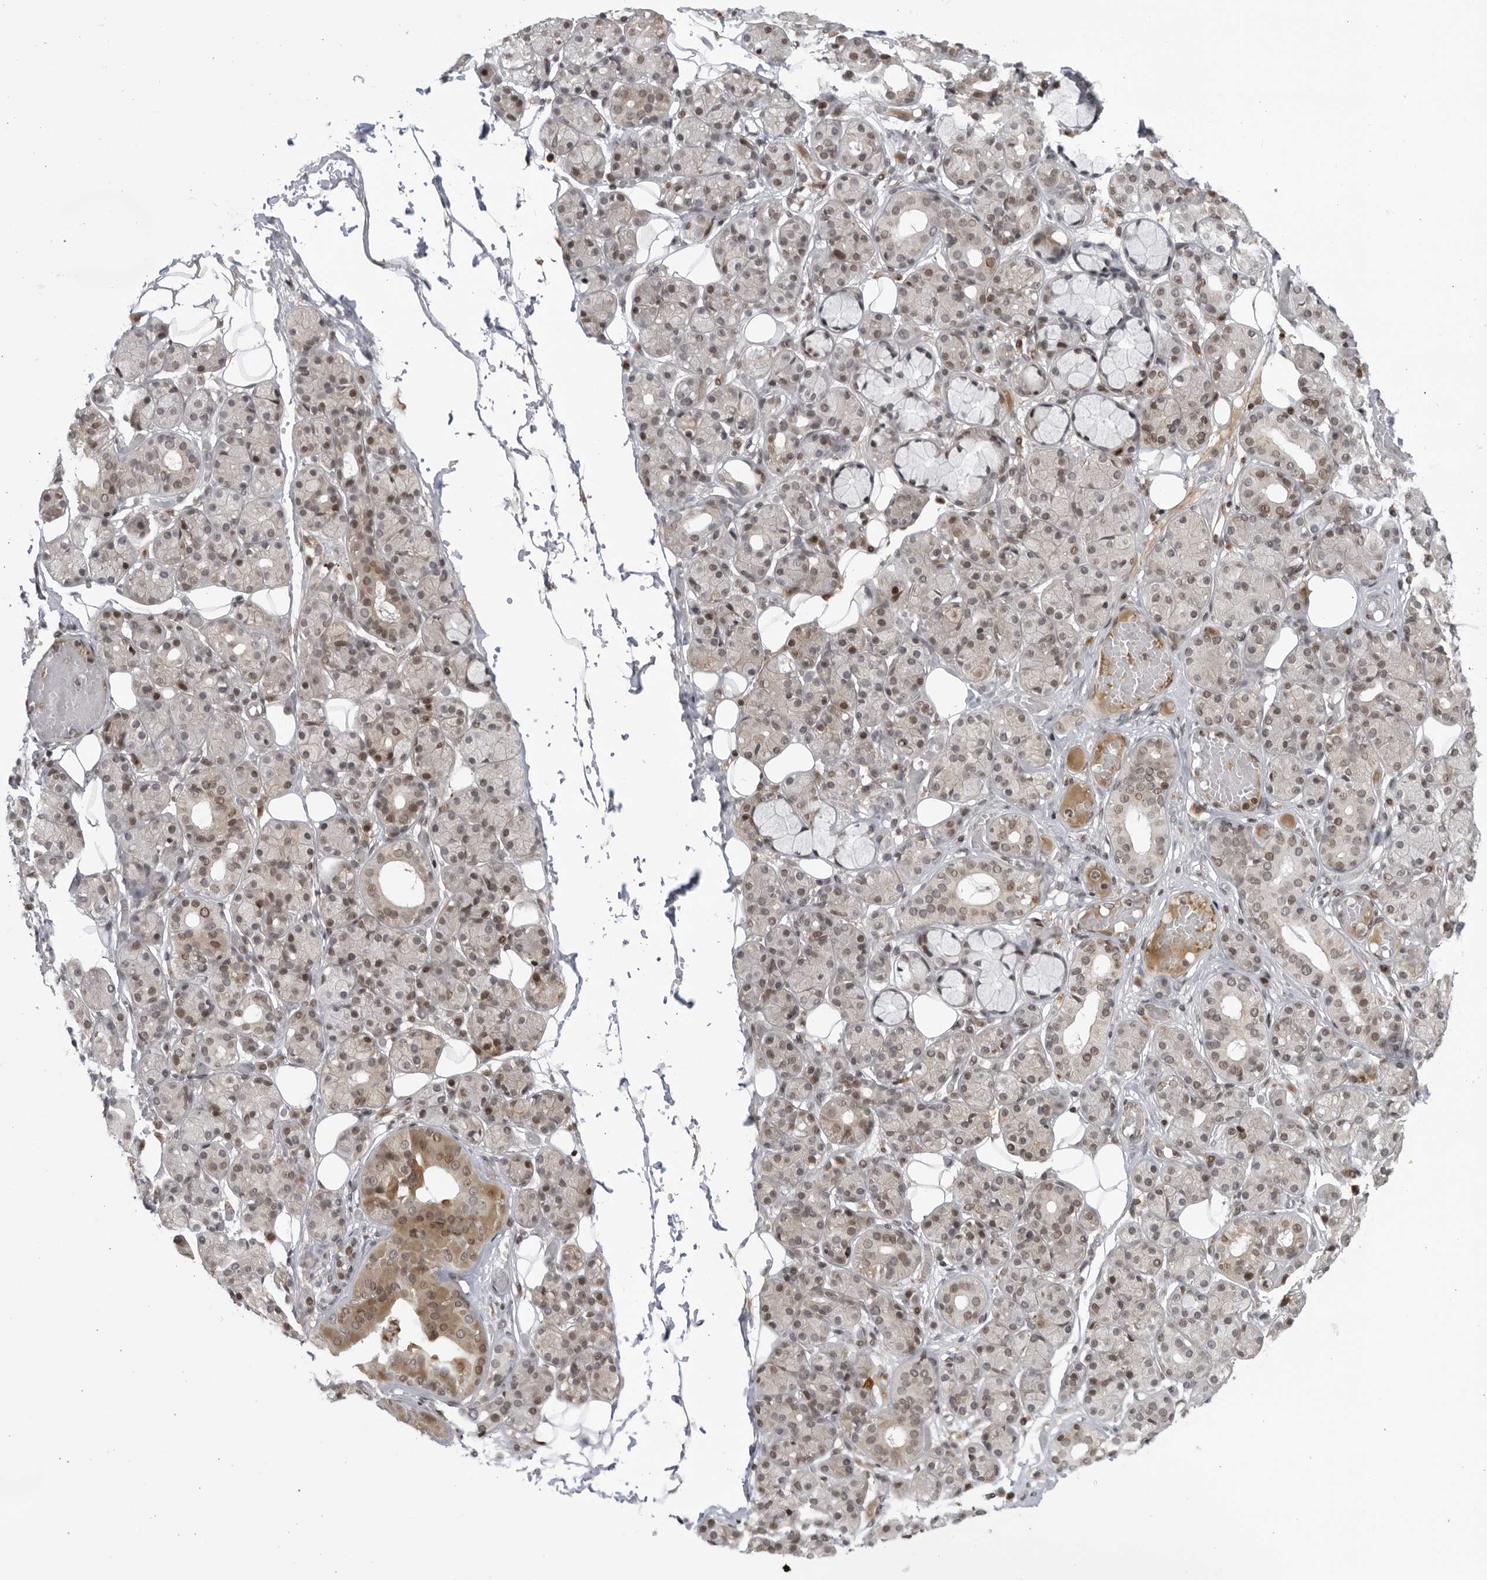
{"staining": {"intensity": "weak", "quantity": "<25%", "location": "cytoplasmic/membranous,nuclear"}, "tissue": "salivary gland", "cell_type": "Glandular cells", "image_type": "normal", "snomed": [{"axis": "morphology", "description": "Normal tissue, NOS"}, {"axis": "topography", "description": "Salivary gland"}], "caption": "This is an immunohistochemistry image of unremarkable human salivary gland. There is no positivity in glandular cells.", "gene": "DTL", "patient": {"sex": "male", "age": 63}}